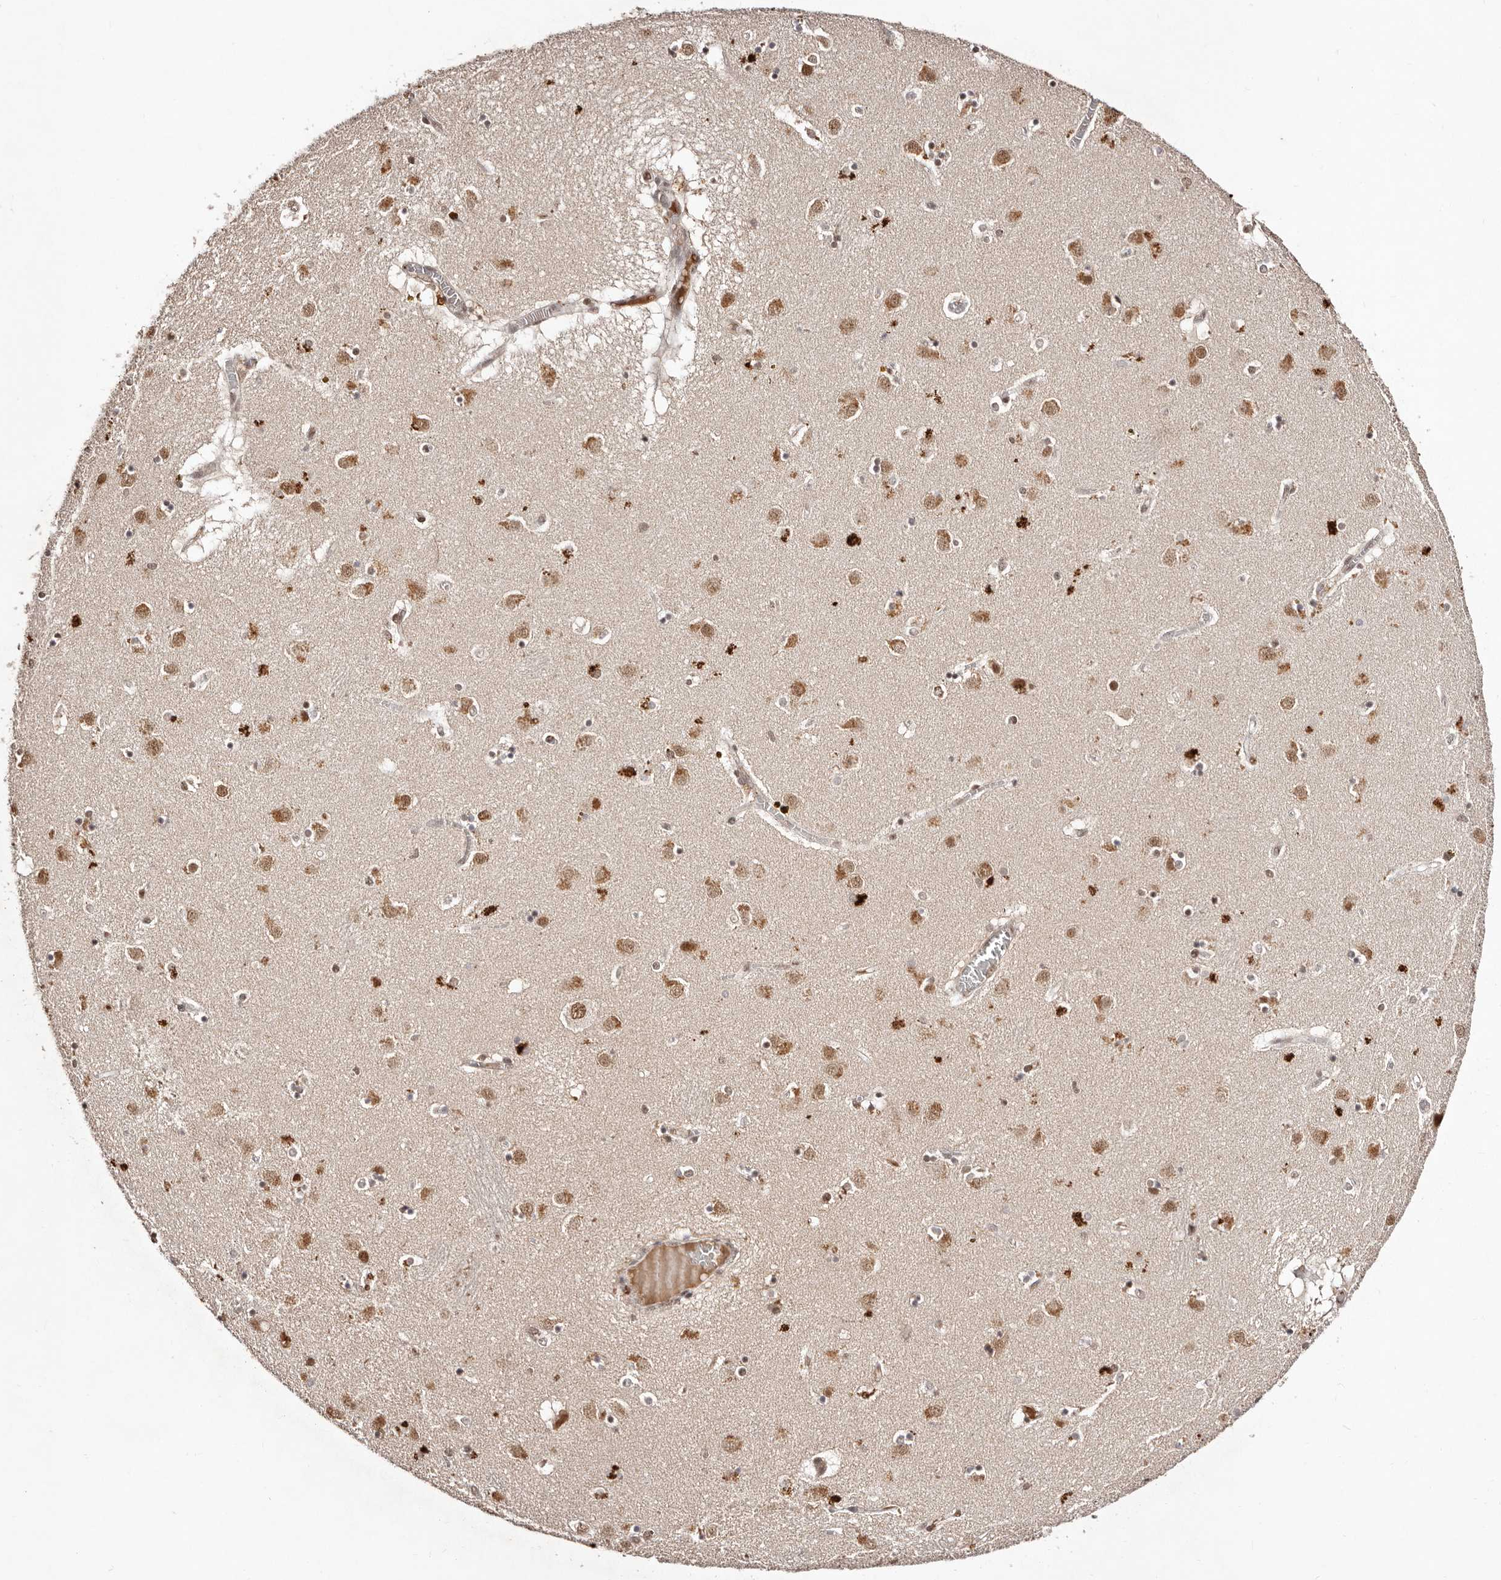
{"staining": {"intensity": "moderate", "quantity": "<25%", "location": "nuclear"}, "tissue": "caudate", "cell_type": "Glial cells", "image_type": "normal", "snomed": [{"axis": "morphology", "description": "Normal tissue, NOS"}, {"axis": "topography", "description": "Lateral ventricle wall"}], "caption": "Glial cells reveal low levels of moderate nuclear positivity in about <25% of cells in benign caudate.", "gene": "BICRAL", "patient": {"sex": "male", "age": 70}}